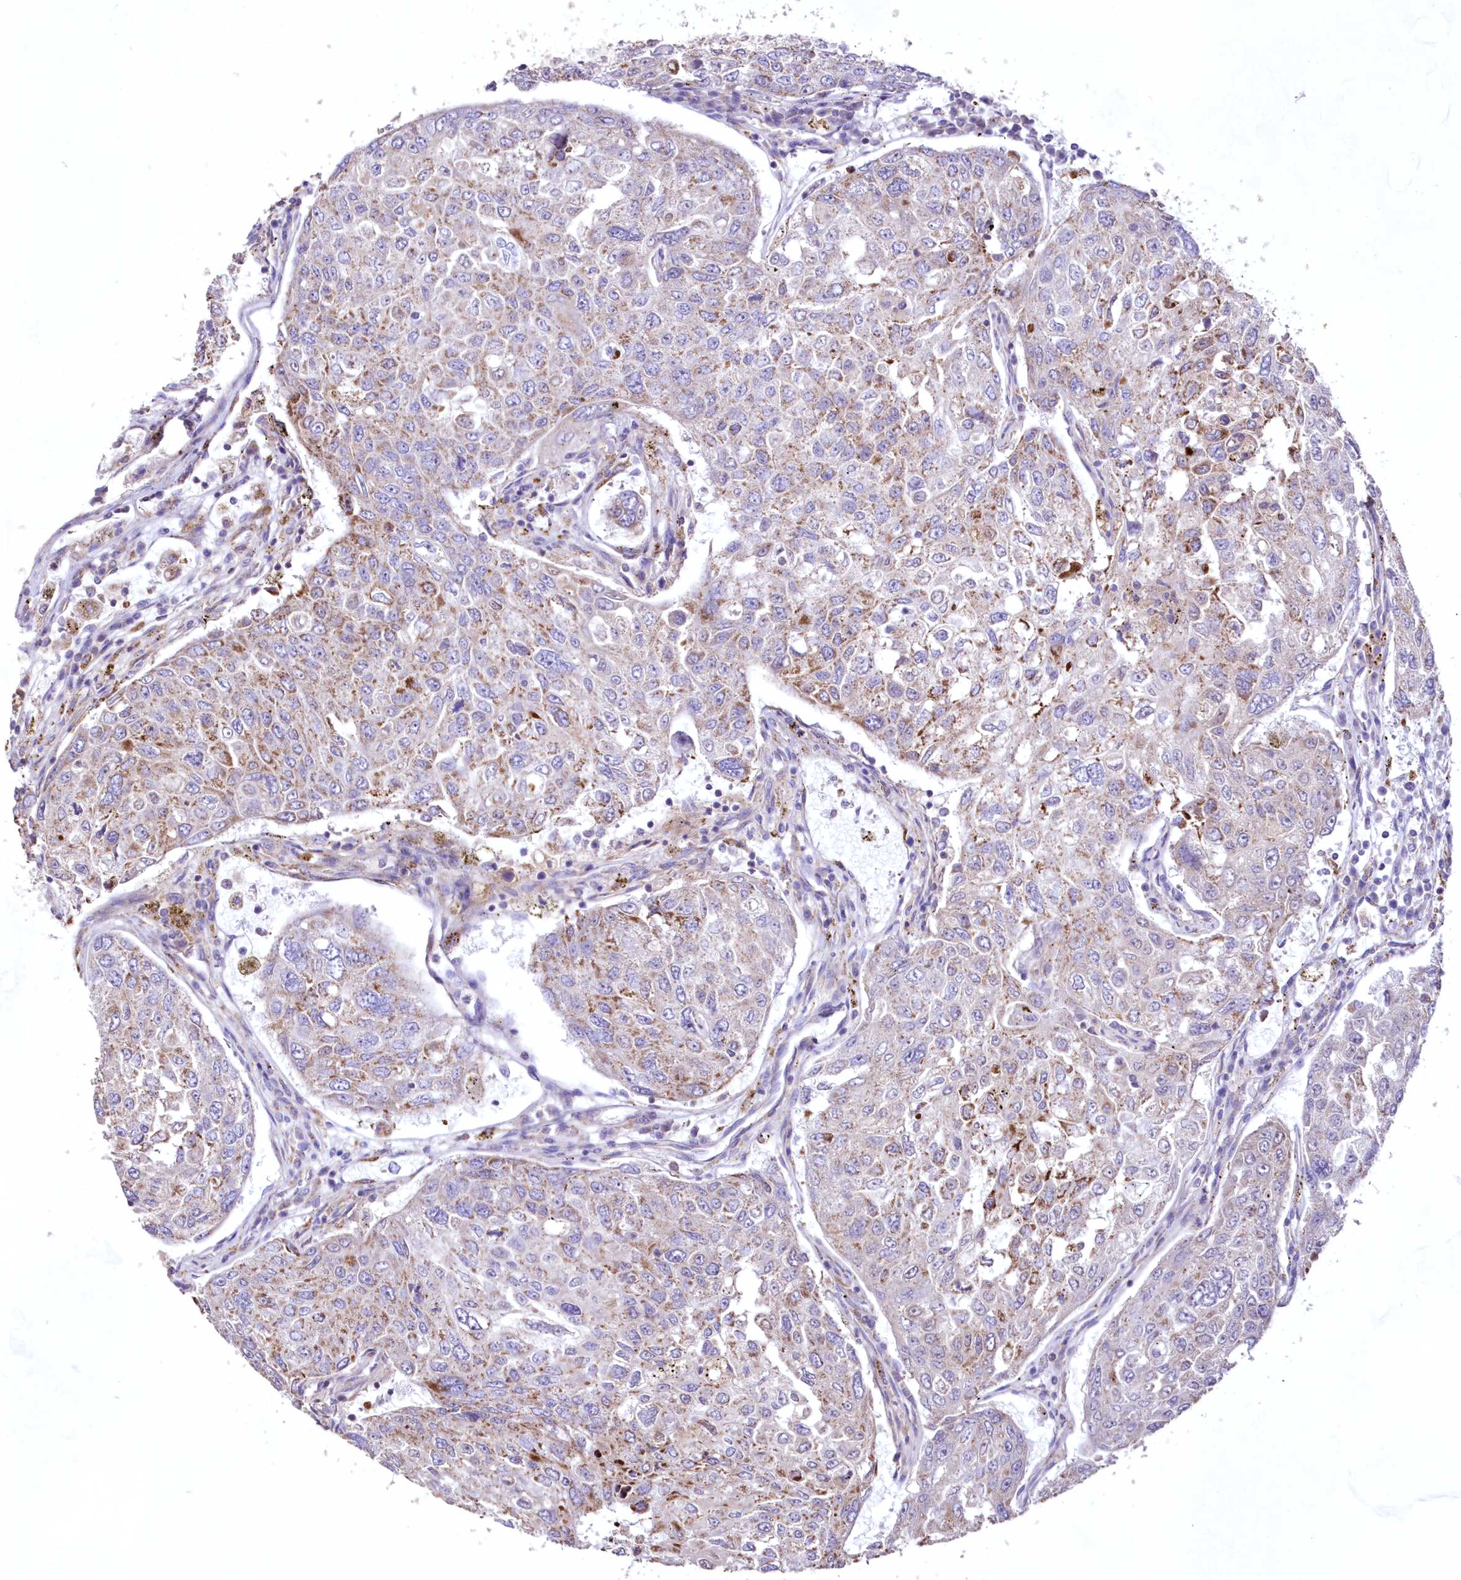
{"staining": {"intensity": "moderate", "quantity": "<25%", "location": "cytoplasmic/membranous"}, "tissue": "urothelial cancer", "cell_type": "Tumor cells", "image_type": "cancer", "snomed": [{"axis": "morphology", "description": "Urothelial carcinoma, High grade"}, {"axis": "topography", "description": "Lymph node"}, {"axis": "topography", "description": "Urinary bladder"}], "caption": "The image shows a brown stain indicating the presence of a protein in the cytoplasmic/membranous of tumor cells in high-grade urothelial carcinoma. The protein is stained brown, and the nuclei are stained in blue (DAB (3,3'-diaminobenzidine) IHC with brightfield microscopy, high magnification).", "gene": "HADHB", "patient": {"sex": "male", "age": 51}}